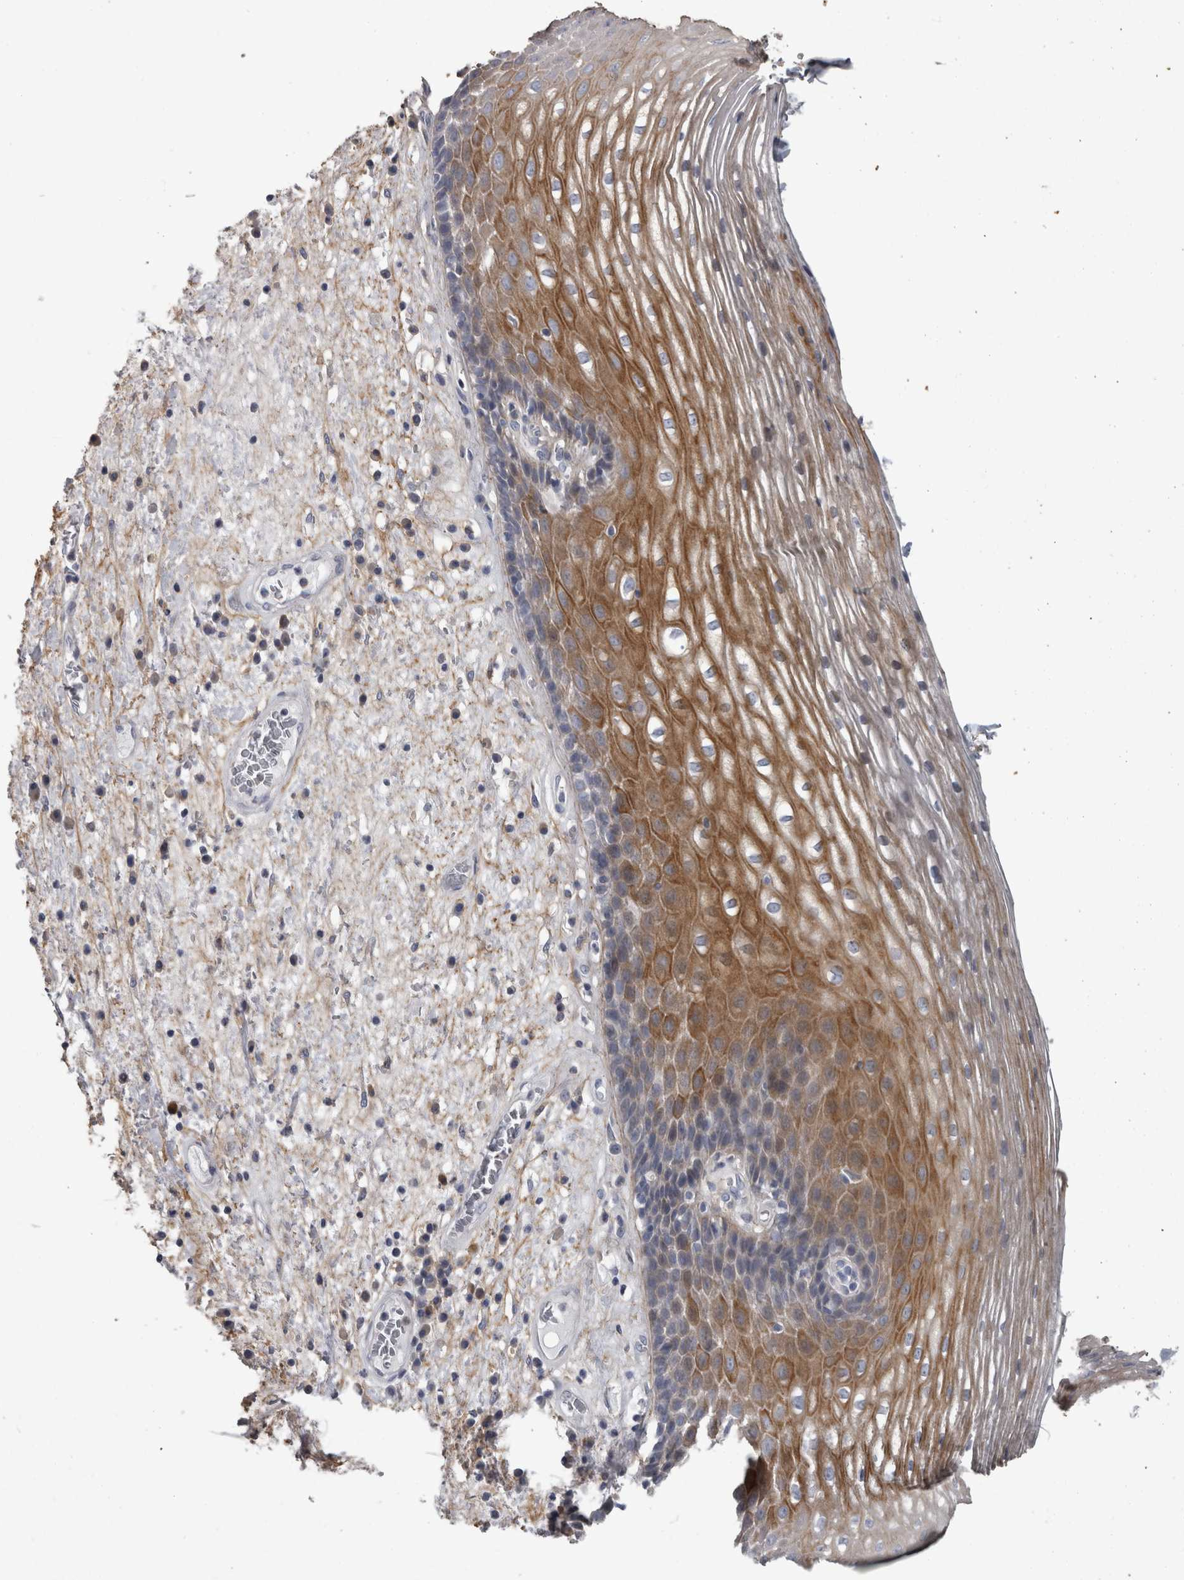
{"staining": {"intensity": "moderate", "quantity": "25%-75%", "location": "cytoplasmic/membranous"}, "tissue": "esophagus", "cell_type": "Squamous epithelial cells", "image_type": "normal", "snomed": [{"axis": "morphology", "description": "Normal tissue, NOS"}, {"axis": "morphology", "description": "Adenocarcinoma, NOS"}, {"axis": "topography", "description": "Esophagus"}], "caption": "Esophagus stained for a protein demonstrates moderate cytoplasmic/membranous positivity in squamous epithelial cells. The protein of interest is stained brown, and the nuclei are stained in blue (DAB (3,3'-diaminobenzidine) IHC with brightfield microscopy, high magnification).", "gene": "EFEMP2", "patient": {"sex": "male", "age": 62}}